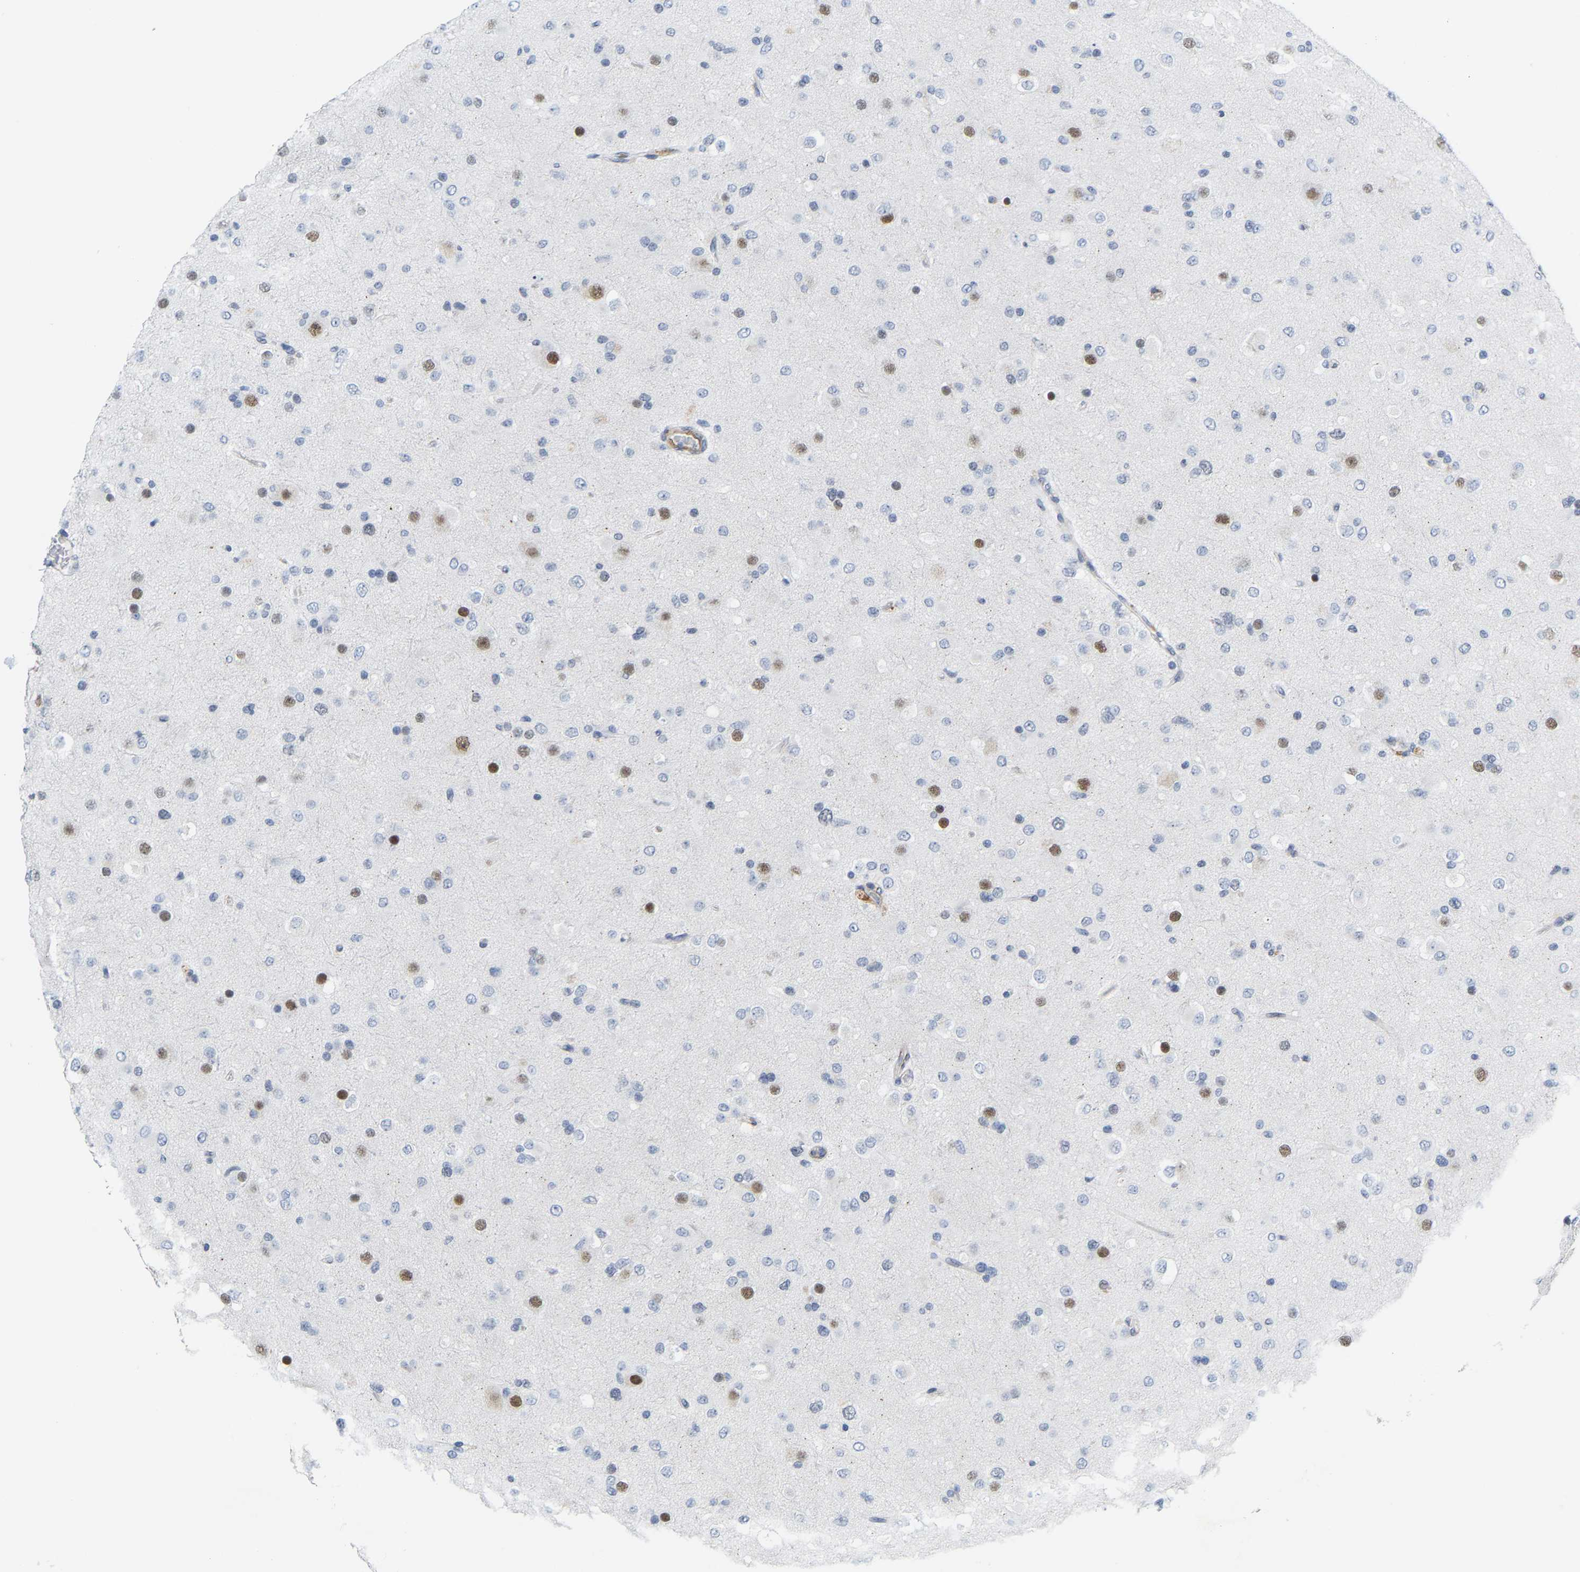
{"staining": {"intensity": "moderate", "quantity": "<25%", "location": "nuclear"}, "tissue": "glioma", "cell_type": "Tumor cells", "image_type": "cancer", "snomed": [{"axis": "morphology", "description": "Glioma, malignant, Low grade"}, {"axis": "topography", "description": "Brain"}], "caption": "A brown stain highlights moderate nuclear expression of a protein in low-grade glioma (malignant) tumor cells. The staining is performed using DAB (3,3'-diaminobenzidine) brown chromogen to label protein expression. The nuclei are counter-stained blue using hematoxylin.", "gene": "FAM180A", "patient": {"sex": "male", "age": 65}}